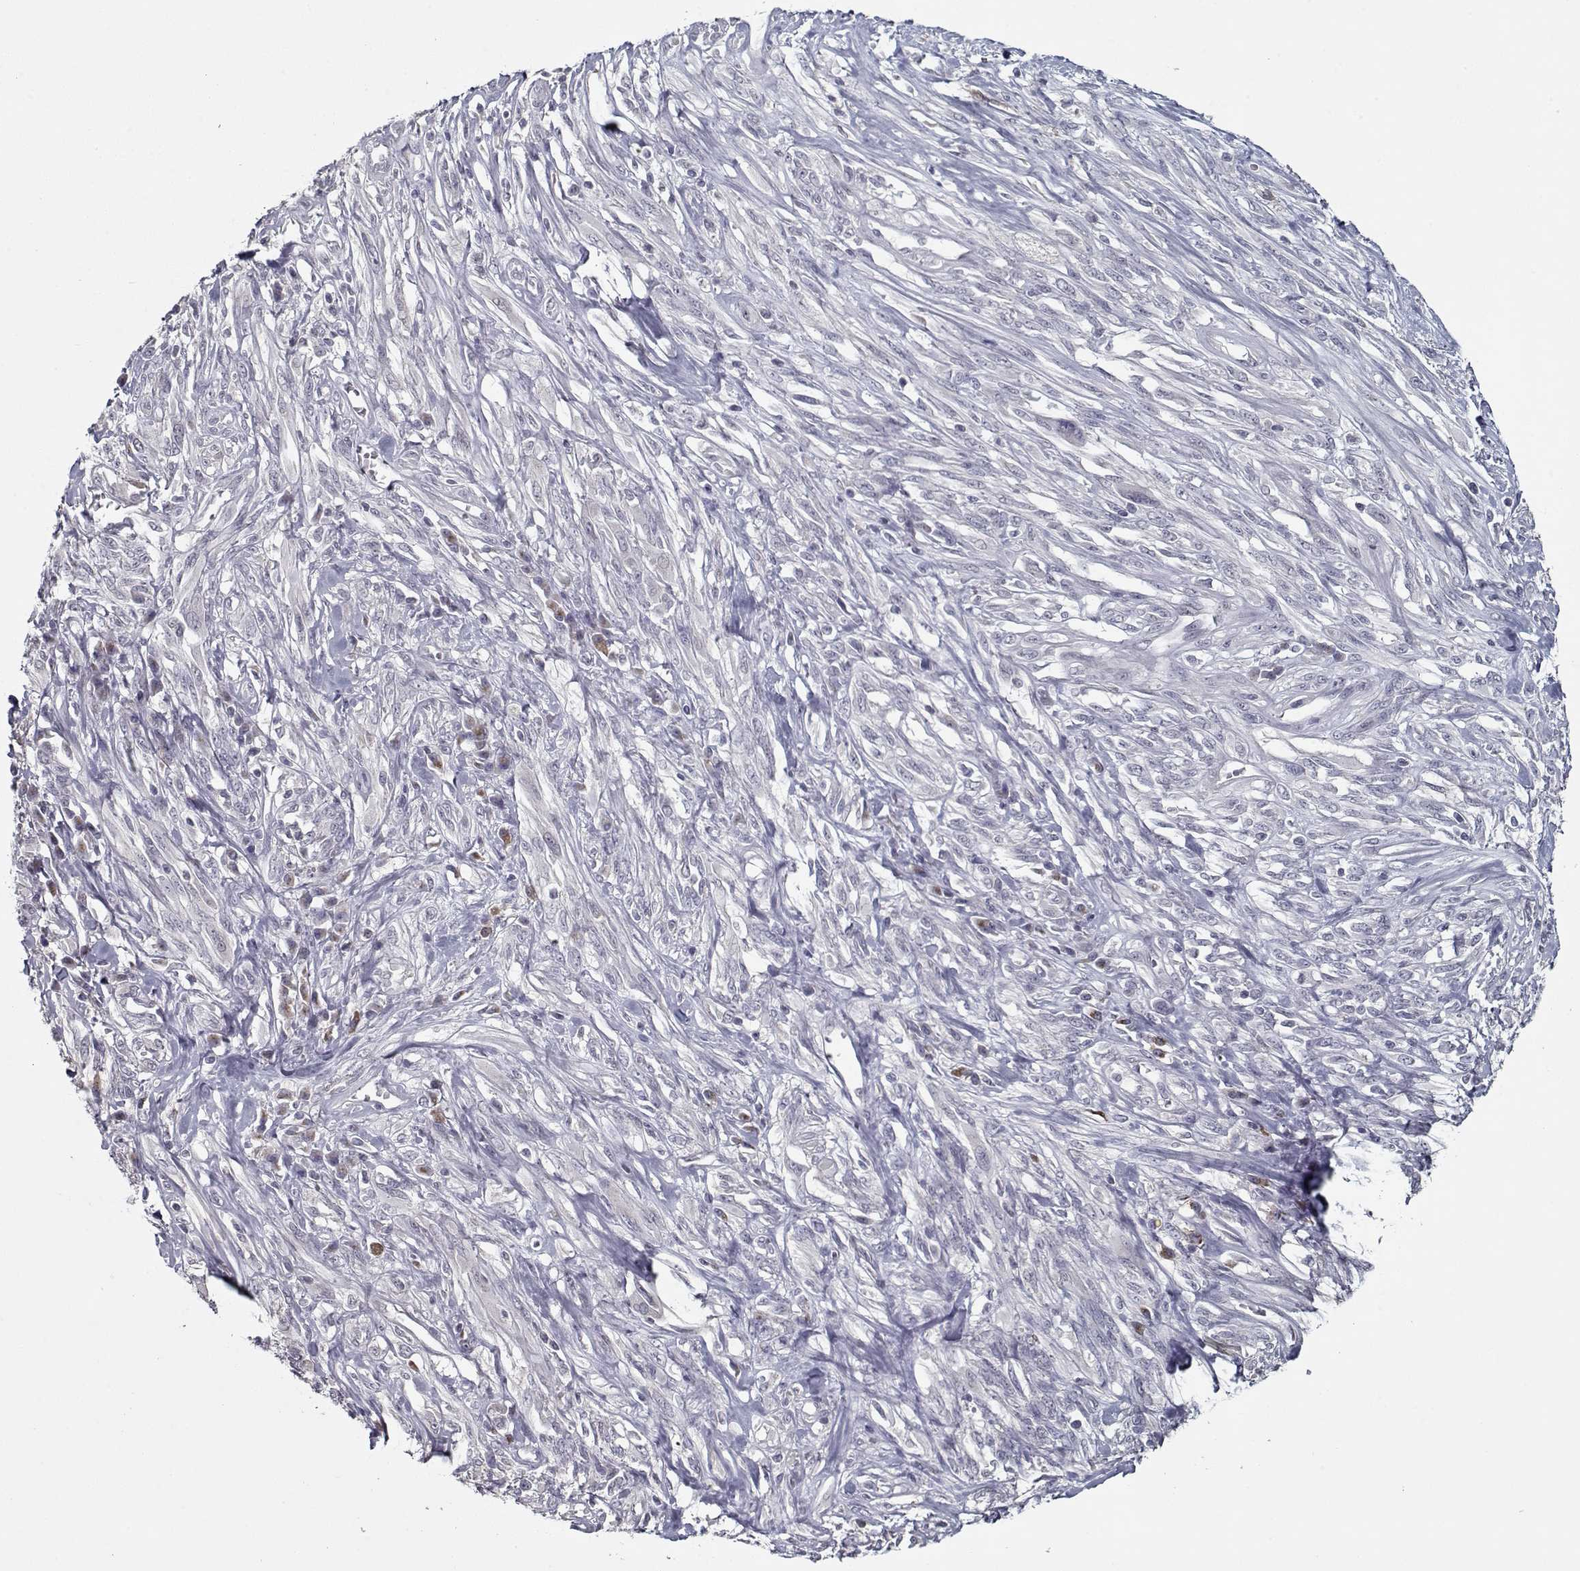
{"staining": {"intensity": "weak", "quantity": "<25%", "location": "cytoplasmic/membranous"}, "tissue": "melanoma", "cell_type": "Tumor cells", "image_type": "cancer", "snomed": [{"axis": "morphology", "description": "Malignant melanoma, NOS"}, {"axis": "topography", "description": "Skin"}], "caption": "This image is of malignant melanoma stained with immunohistochemistry (IHC) to label a protein in brown with the nuclei are counter-stained blue. There is no staining in tumor cells.", "gene": "SEC16B", "patient": {"sex": "female", "age": 91}}